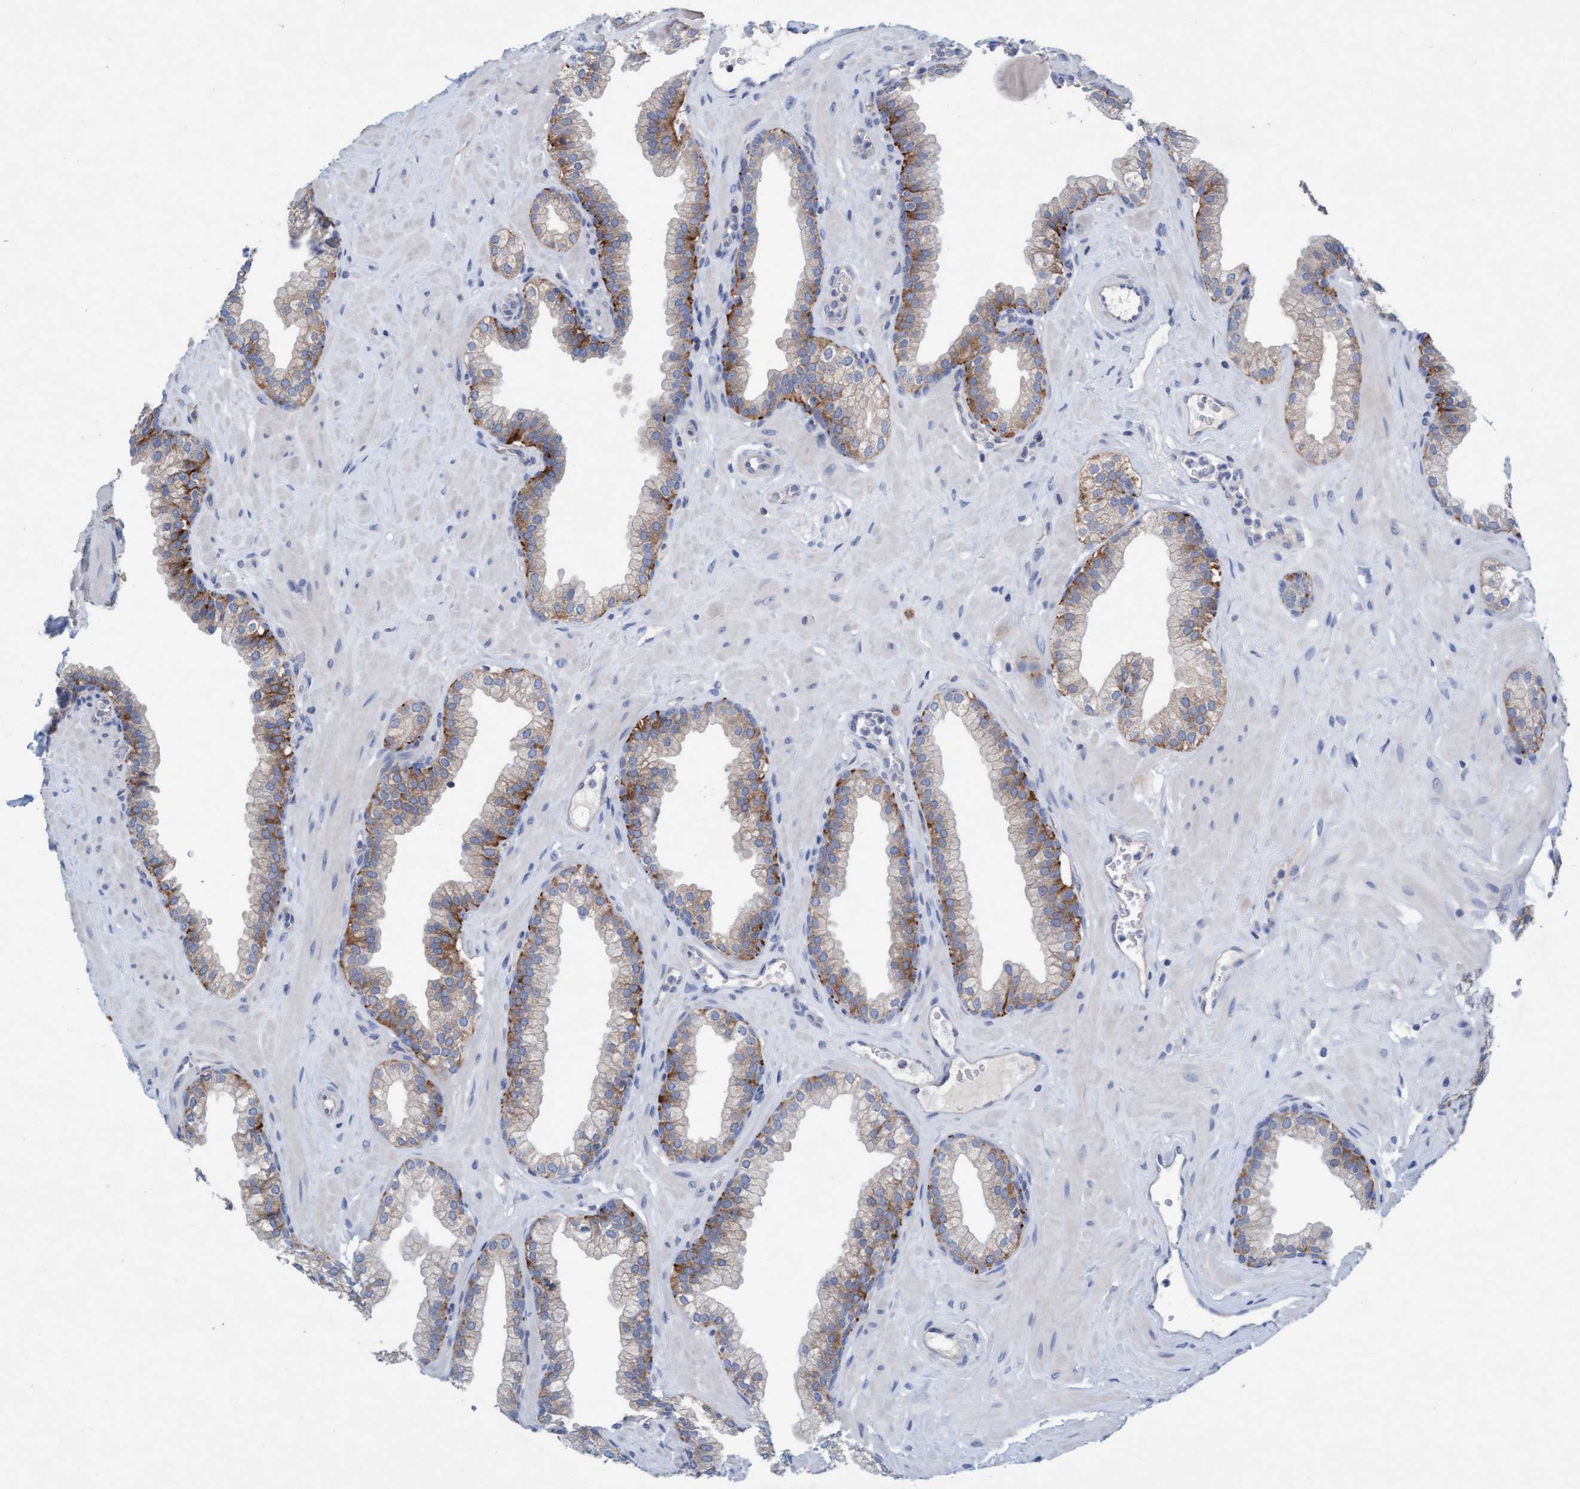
{"staining": {"intensity": "strong", "quantity": "<25%", "location": "cytoplasmic/membranous"}, "tissue": "prostate", "cell_type": "Glandular cells", "image_type": "normal", "snomed": [{"axis": "morphology", "description": "Normal tissue, NOS"}, {"axis": "morphology", "description": "Urothelial carcinoma, Low grade"}, {"axis": "topography", "description": "Urinary bladder"}, {"axis": "topography", "description": "Prostate"}], "caption": "Protein staining of benign prostate shows strong cytoplasmic/membranous expression in about <25% of glandular cells.", "gene": "SIGIRR", "patient": {"sex": "male", "age": 60}}